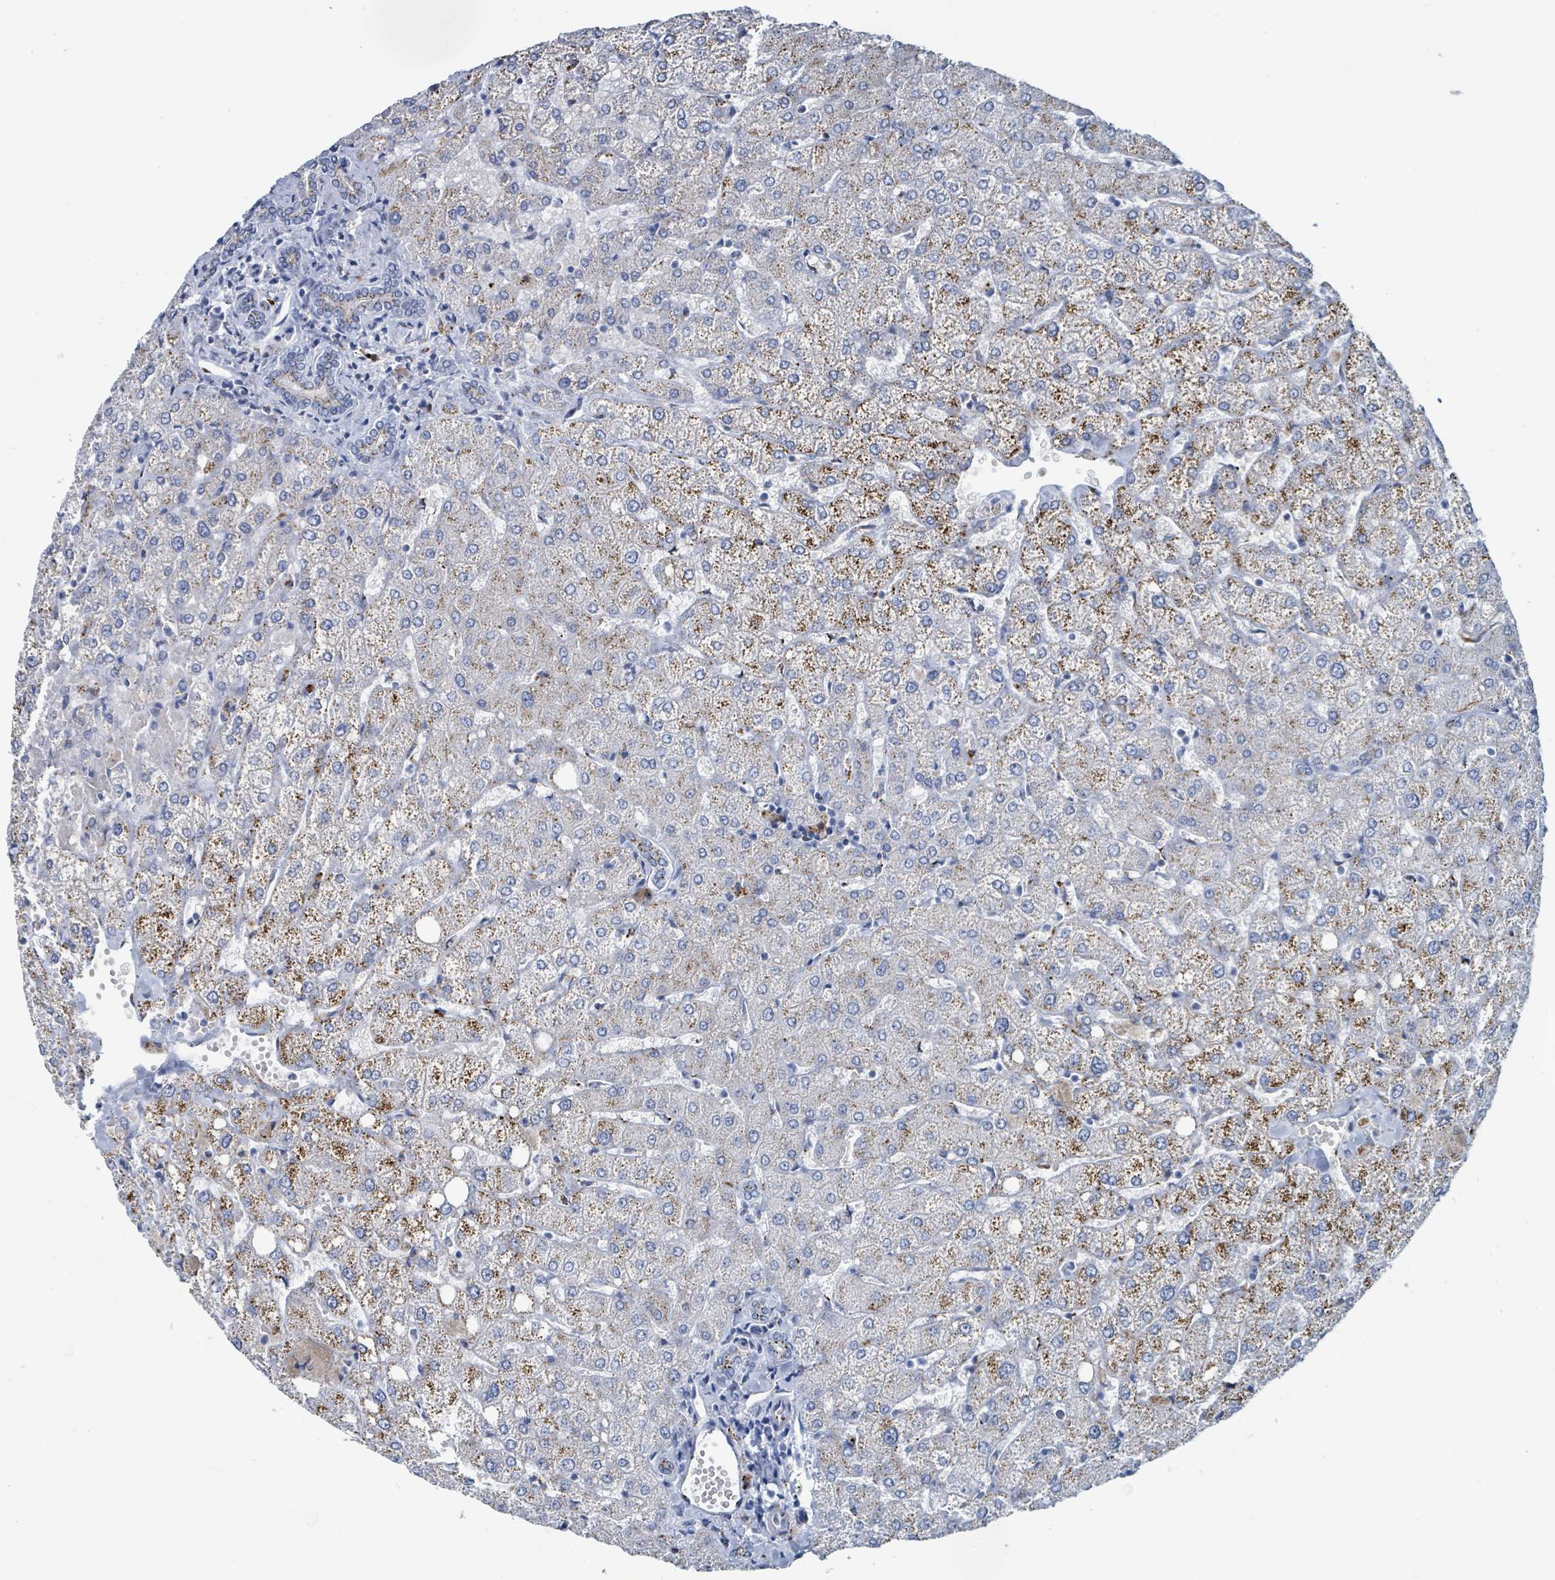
{"staining": {"intensity": "moderate", "quantity": "25%-75%", "location": "cytoplasmic/membranous"}, "tissue": "liver", "cell_type": "Cholangiocytes", "image_type": "normal", "snomed": [{"axis": "morphology", "description": "Normal tissue, NOS"}, {"axis": "topography", "description": "Liver"}], "caption": "High-power microscopy captured an immunohistochemistry photomicrograph of normal liver, revealing moderate cytoplasmic/membranous positivity in about 25%-75% of cholangiocytes.", "gene": "DCAF5", "patient": {"sex": "female", "age": 54}}